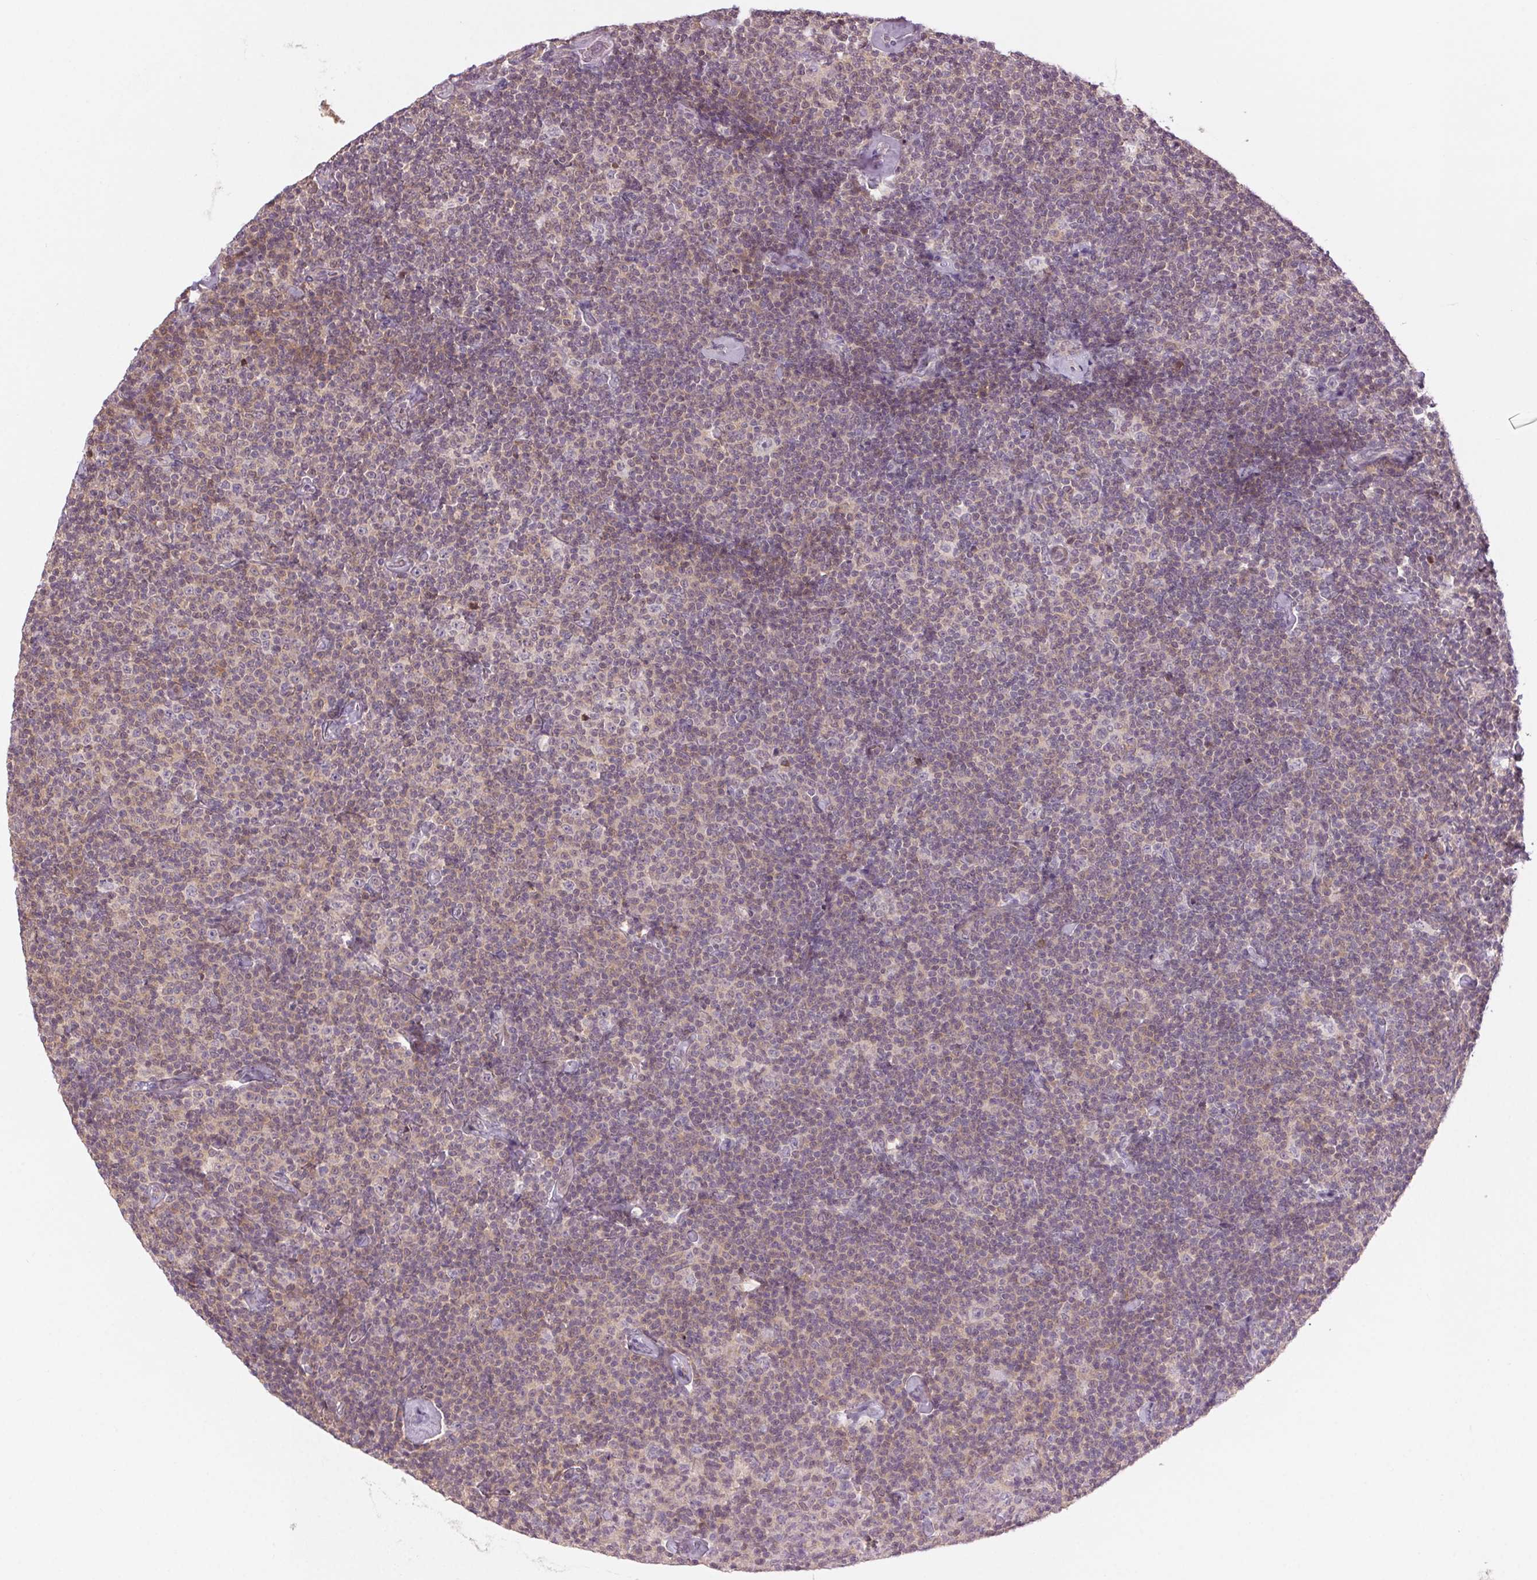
{"staining": {"intensity": "negative", "quantity": "none", "location": "none"}, "tissue": "lymphoma", "cell_type": "Tumor cells", "image_type": "cancer", "snomed": [{"axis": "morphology", "description": "Malignant lymphoma, non-Hodgkin's type, Low grade"}, {"axis": "topography", "description": "Lymph node"}], "caption": "Immunohistochemical staining of malignant lymphoma, non-Hodgkin's type (low-grade) reveals no significant staining in tumor cells. Brightfield microscopy of immunohistochemistry stained with DAB (brown) and hematoxylin (blue), captured at high magnification.", "gene": "HHLA2", "patient": {"sex": "male", "age": 81}}